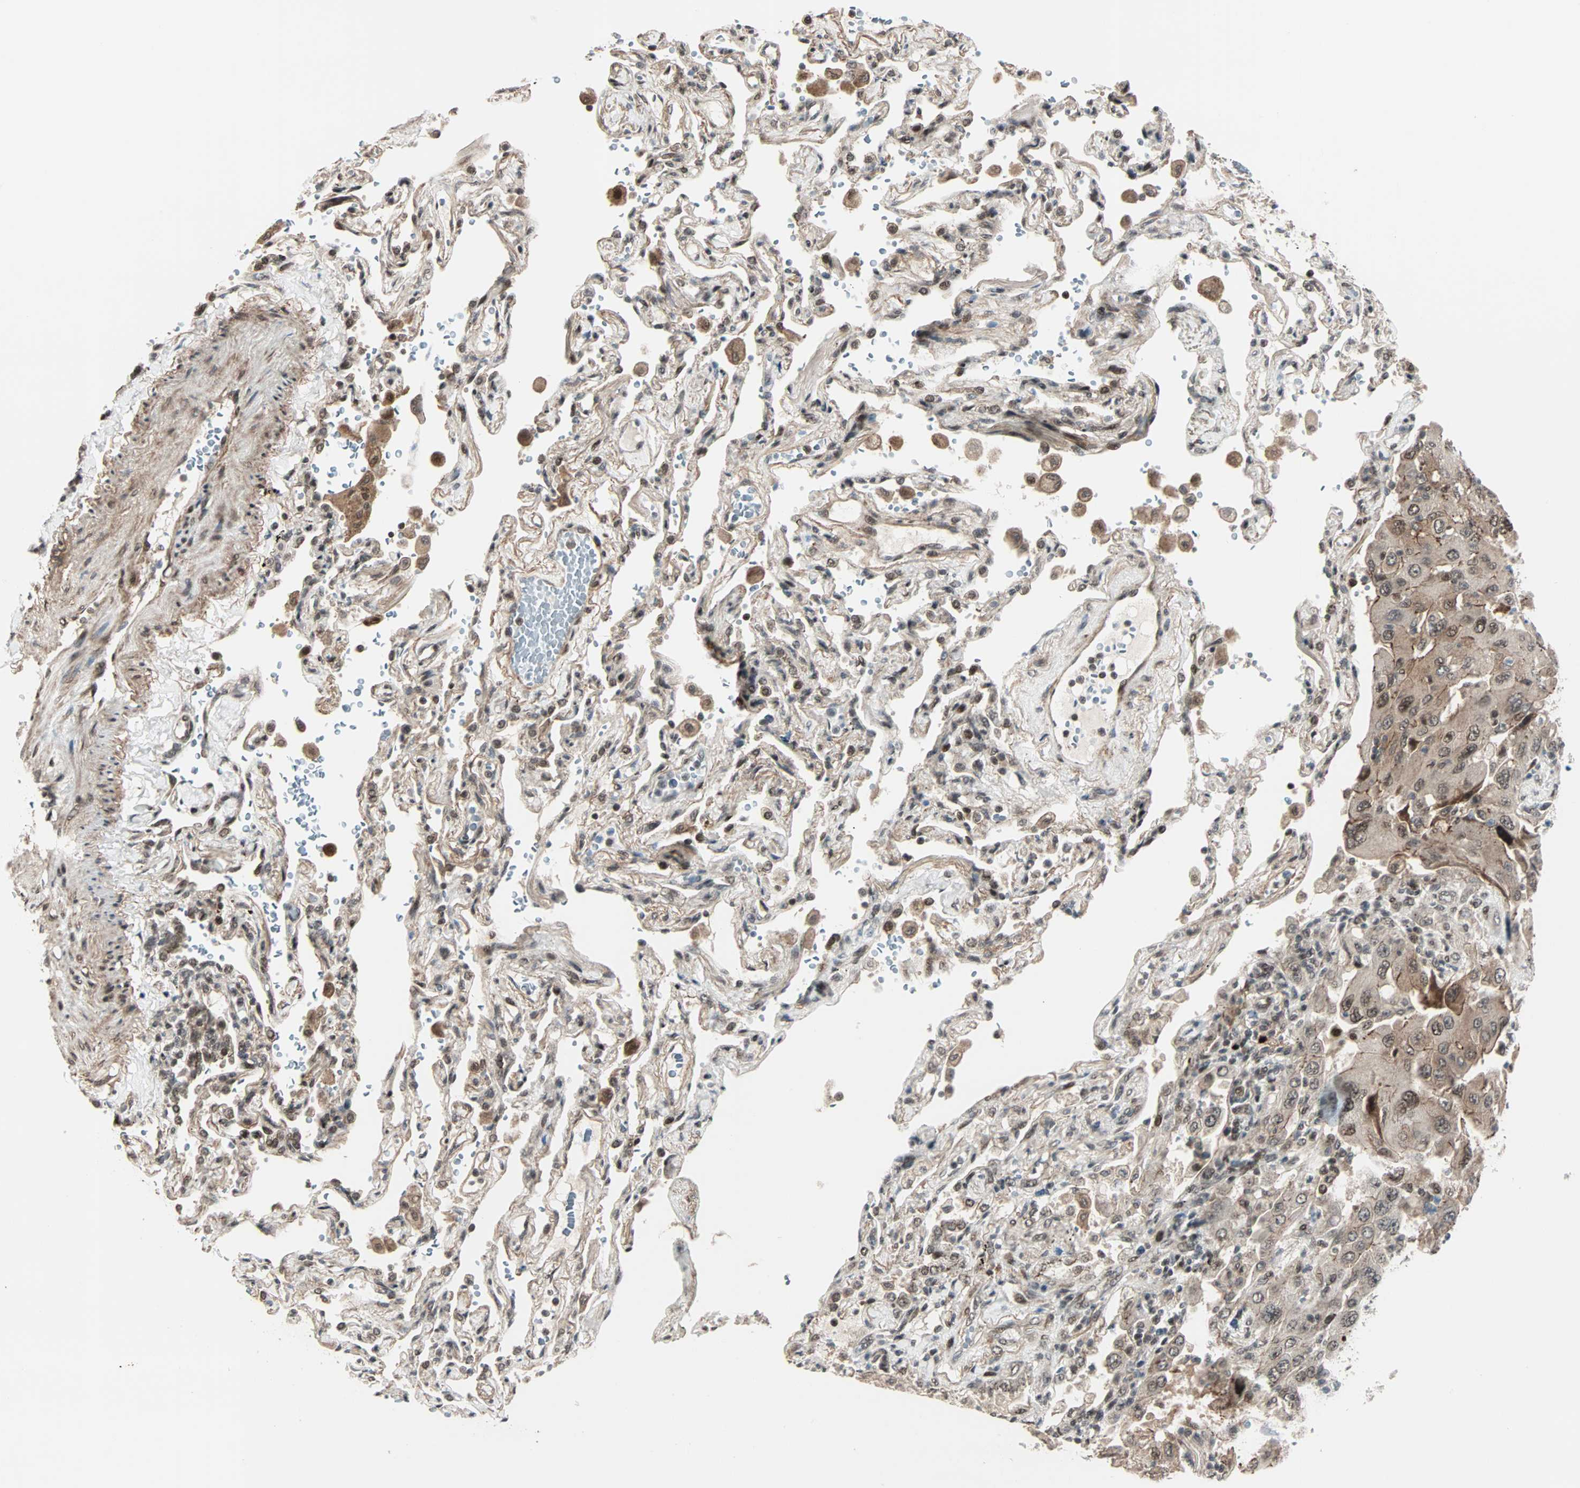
{"staining": {"intensity": "moderate", "quantity": ">75%", "location": "cytoplasmic/membranous,nuclear"}, "tissue": "lung cancer", "cell_type": "Tumor cells", "image_type": "cancer", "snomed": [{"axis": "morphology", "description": "Adenocarcinoma, NOS"}, {"axis": "topography", "description": "Lung"}], "caption": "A photomicrograph showing moderate cytoplasmic/membranous and nuclear positivity in about >75% of tumor cells in lung adenocarcinoma, as visualized by brown immunohistochemical staining.", "gene": "CBX4", "patient": {"sex": "female", "age": 65}}